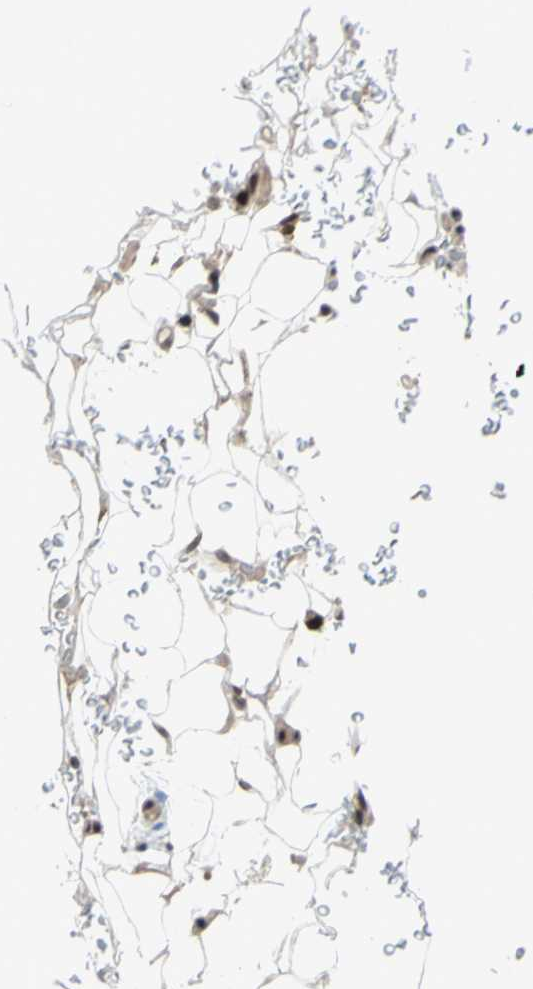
{"staining": {"intensity": "weak", "quantity": "25%-75%", "location": "cytoplasmic/membranous"}, "tissue": "adipose tissue", "cell_type": "Adipocytes", "image_type": "normal", "snomed": [{"axis": "morphology", "description": "Normal tissue, NOS"}, {"axis": "topography", "description": "Peripheral nerve tissue"}], "caption": "Adipose tissue stained with a brown dye displays weak cytoplasmic/membranous positive staining in approximately 25%-75% of adipocytes.", "gene": "XPO1", "patient": {"sex": "male", "age": 70}}